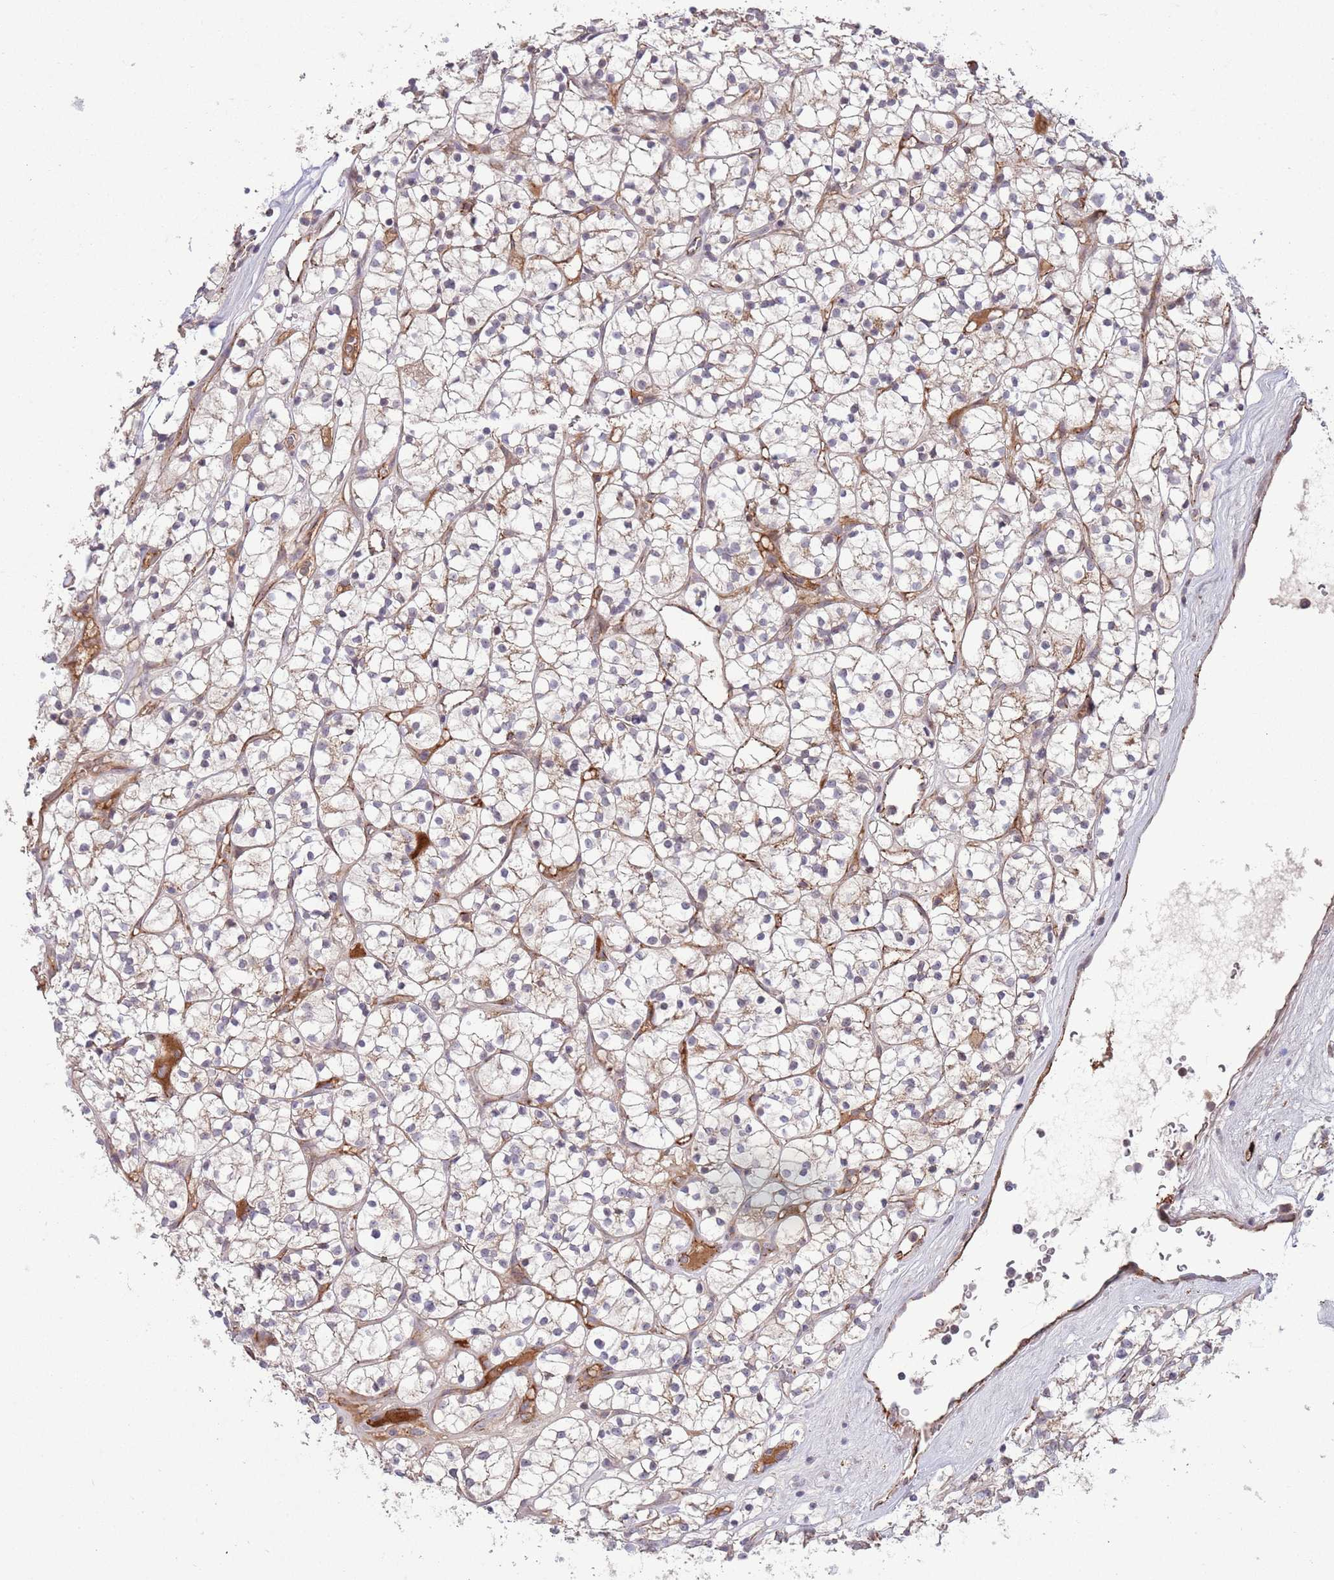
{"staining": {"intensity": "weak", "quantity": "<25%", "location": "cytoplasmic/membranous"}, "tissue": "renal cancer", "cell_type": "Tumor cells", "image_type": "cancer", "snomed": [{"axis": "morphology", "description": "Adenocarcinoma, NOS"}, {"axis": "topography", "description": "Kidney"}], "caption": "Image shows no protein positivity in tumor cells of adenocarcinoma (renal) tissue. The staining is performed using DAB (3,3'-diaminobenzidine) brown chromogen with nuclei counter-stained in using hematoxylin.", "gene": "DPP10", "patient": {"sex": "female", "age": 64}}